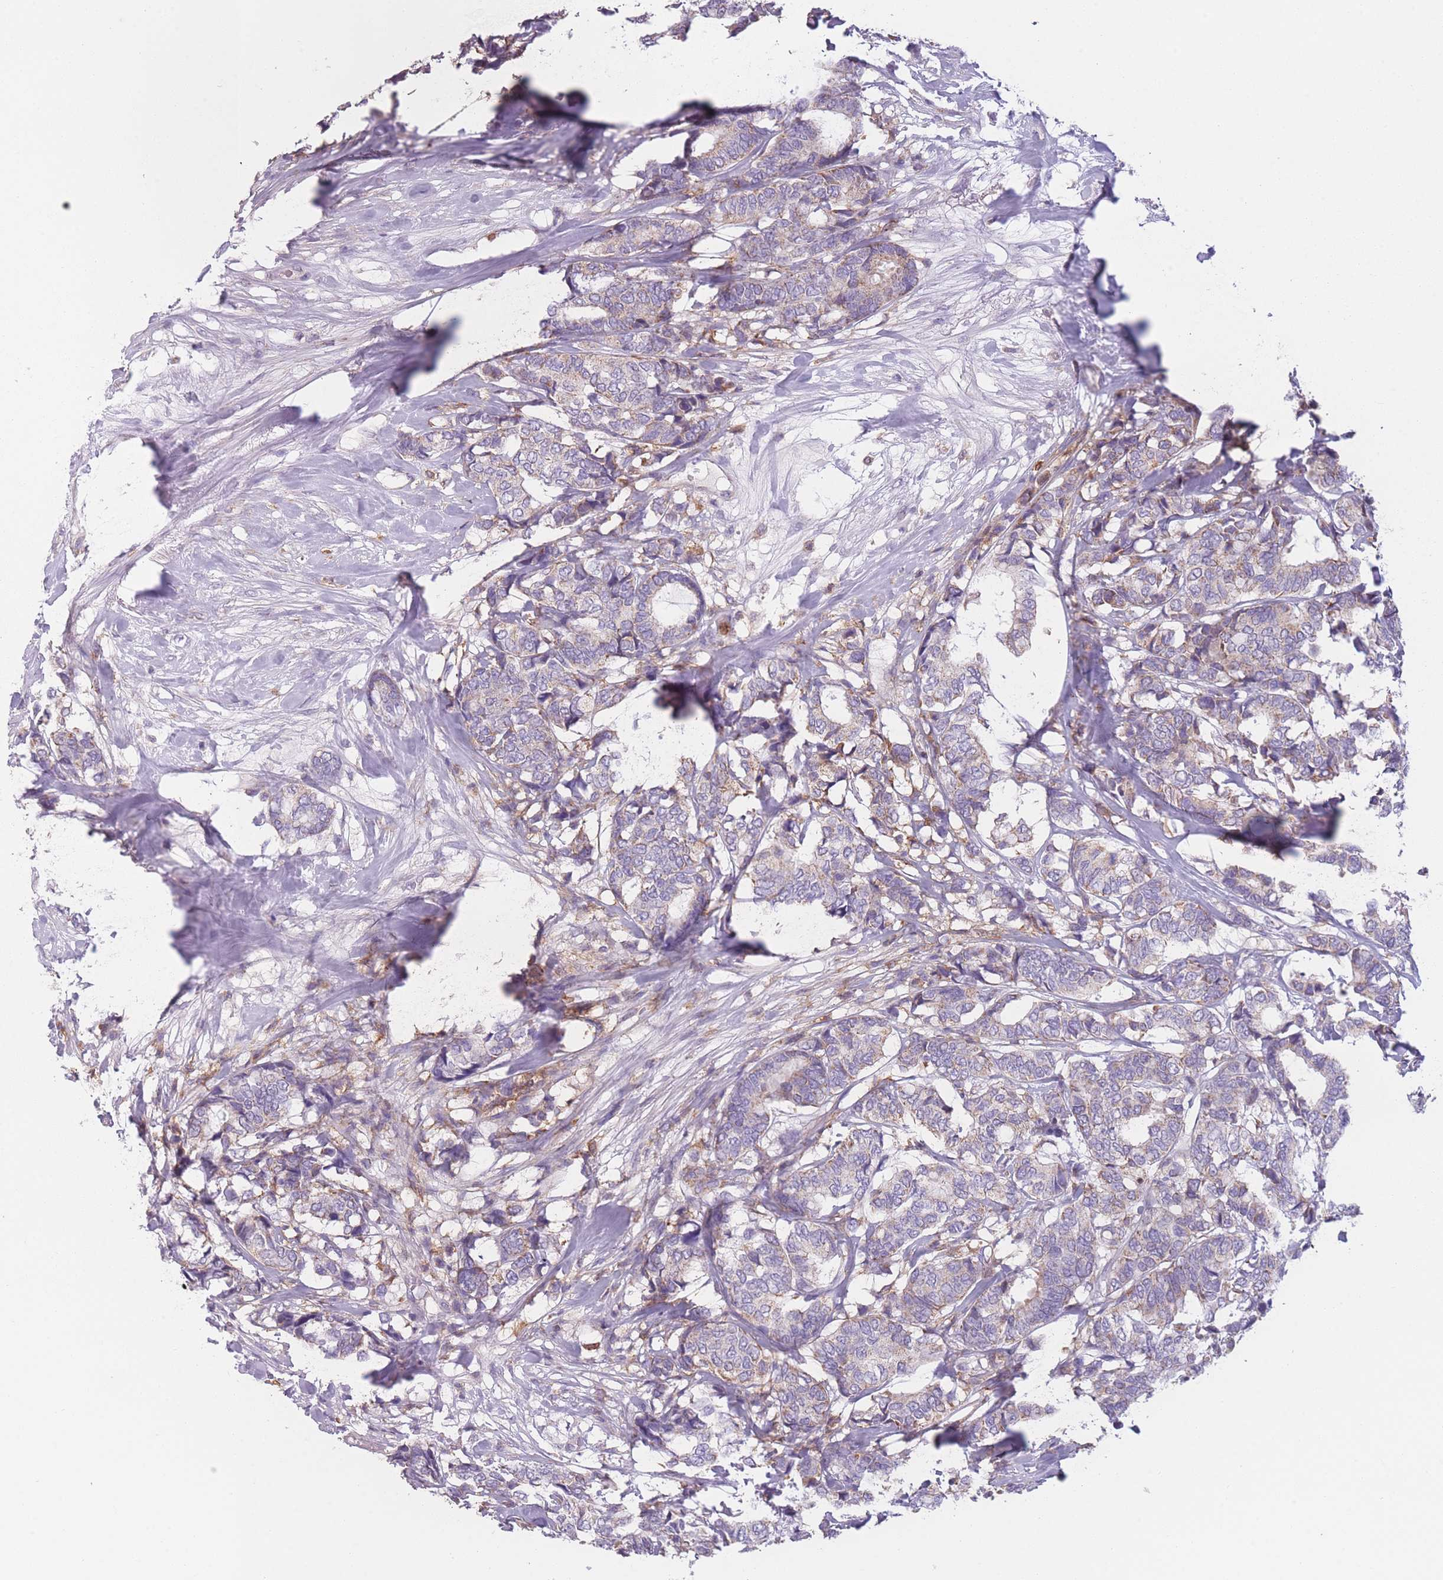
{"staining": {"intensity": "moderate", "quantity": "<25%", "location": "cytoplasmic/membranous"}, "tissue": "breast cancer", "cell_type": "Tumor cells", "image_type": "cancer", "snomed": [{"axis": "morphology", "description": "Duct carcinoma"}, {"axis": "topography", "description": "Breast"}], "caption": "Invasive ductal carcinoma (breast) tissue exhibits moderate cytoplasmic/membranous positivity in about <25% of tumor cells, visualized by immunohistochemistry.", "gene": "PRAM1", "patient": {"sex": "female", "age": 87}}